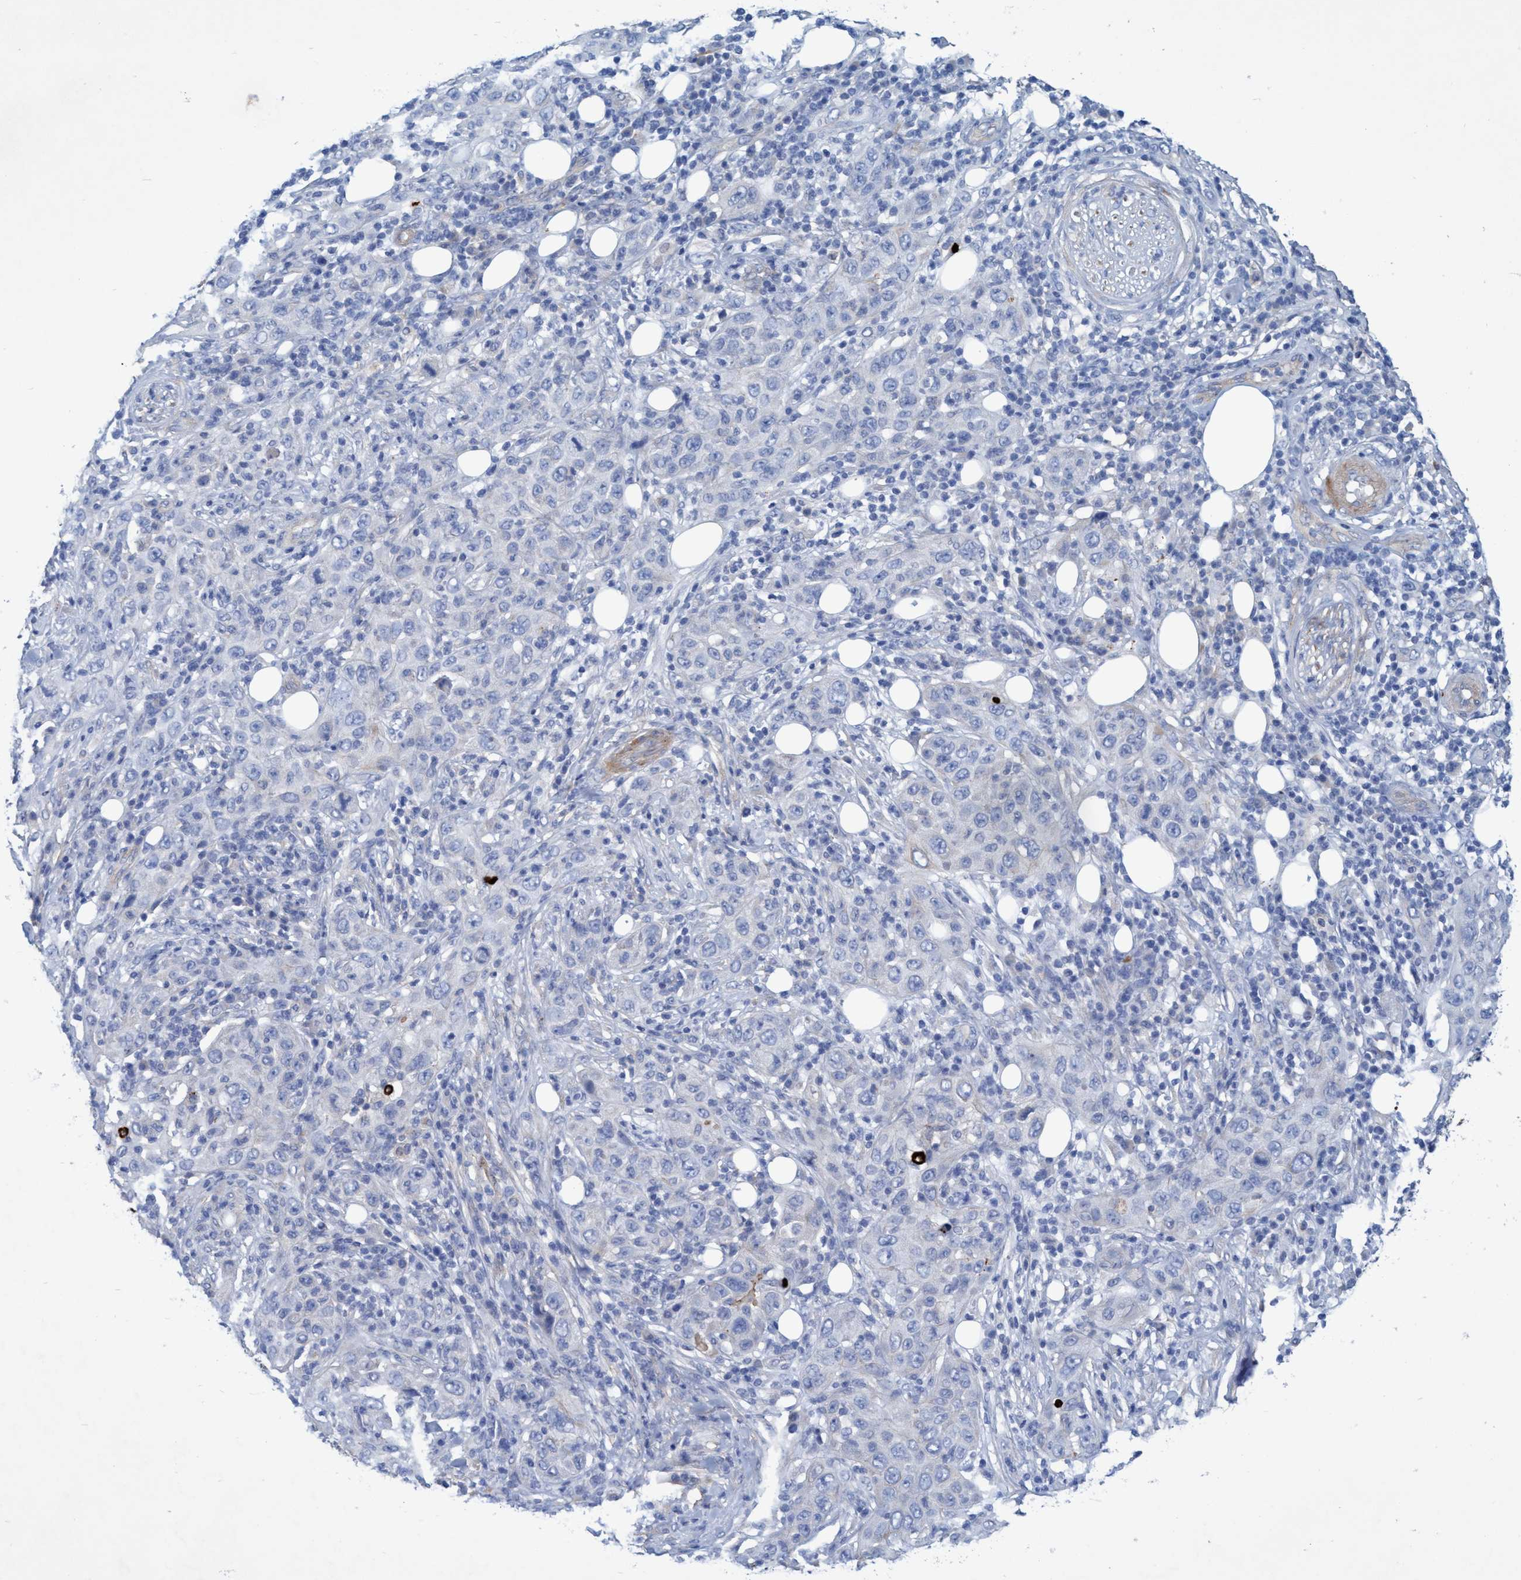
{"staining": {"intensity": "weak", "quantity": "<25%", "location": "cytoplasmic/membranous"}, "tissue": "skin cancer", "cell_type": "Tumor cells", "image_type": "cancer", "snomed": [{"axis": "morphology", "description": "Squamous cell carcinoma, NOS"}, {"axis": "topography", "description": "Skin"}], "caption": "Immunohistochemical staining of human skin squamous cell carcinoma reveals no significant positivity in tumor cells.", "gene": "GULP1", "patient": {"sex": "female", "age": 88}}